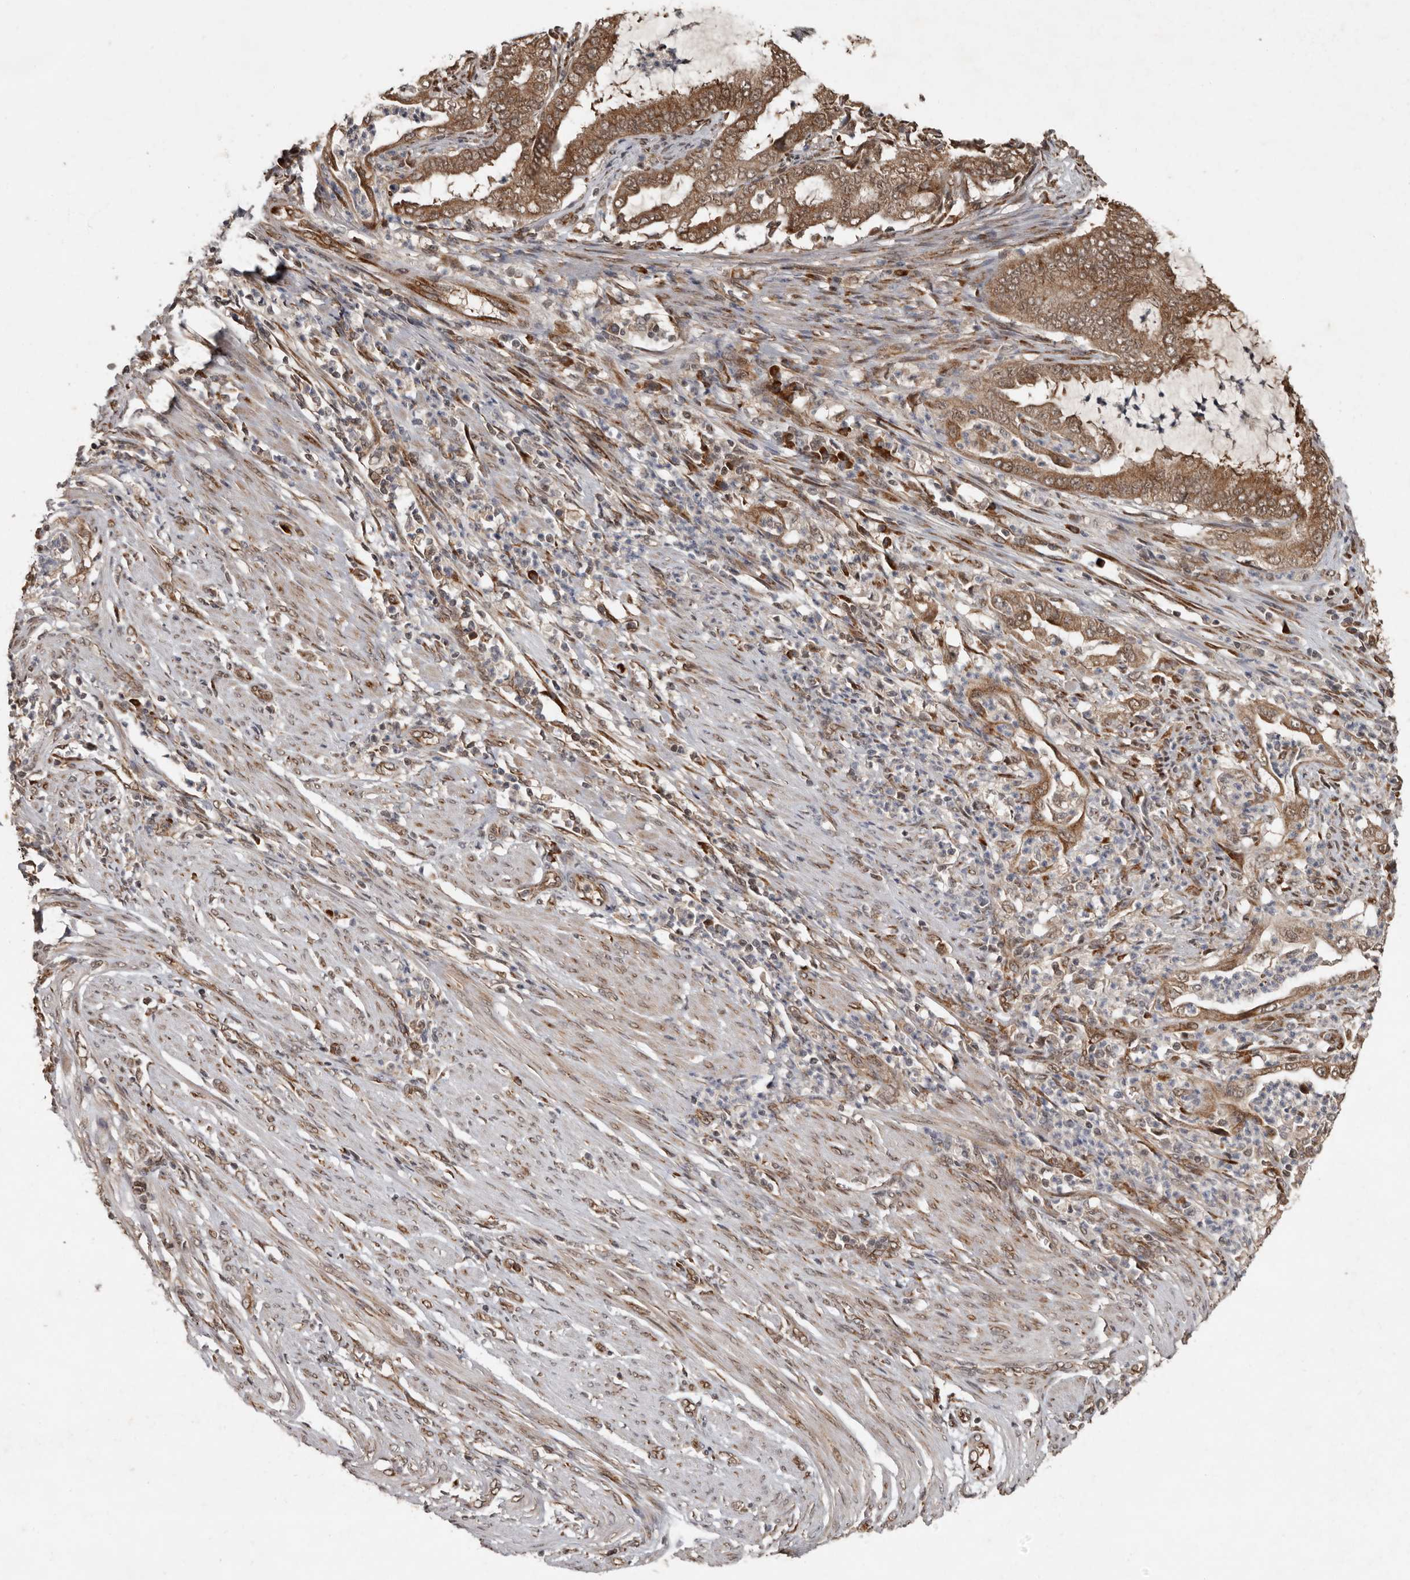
{"staining": {"intensity": "moderate", "quantity": ">75%", "location": "cytoplasmic/membranous"}, "tissue": "endometrial cancer", "cell_type": "Tumor cells", "image_type": "cancer", "snomed": [{"axis": "morphology", "description": "Adenocarcinoma, NOS"}, {"axis": "topography", "description": "Endometrium"}], "caption": "Immunohistochemistry (IHC) of human endometrial cancer displays medium levels of moderate cytoplasmic/membranous staining in approximately >75% of tumor cells. The staining was performed using DAB to visualize the protein expression in brown, while the nuclei were stained in blue with hematoxylin (Magnification: 20x).", "gene": "LRGUK", "patient": {"sex": "female", "age": 51}}